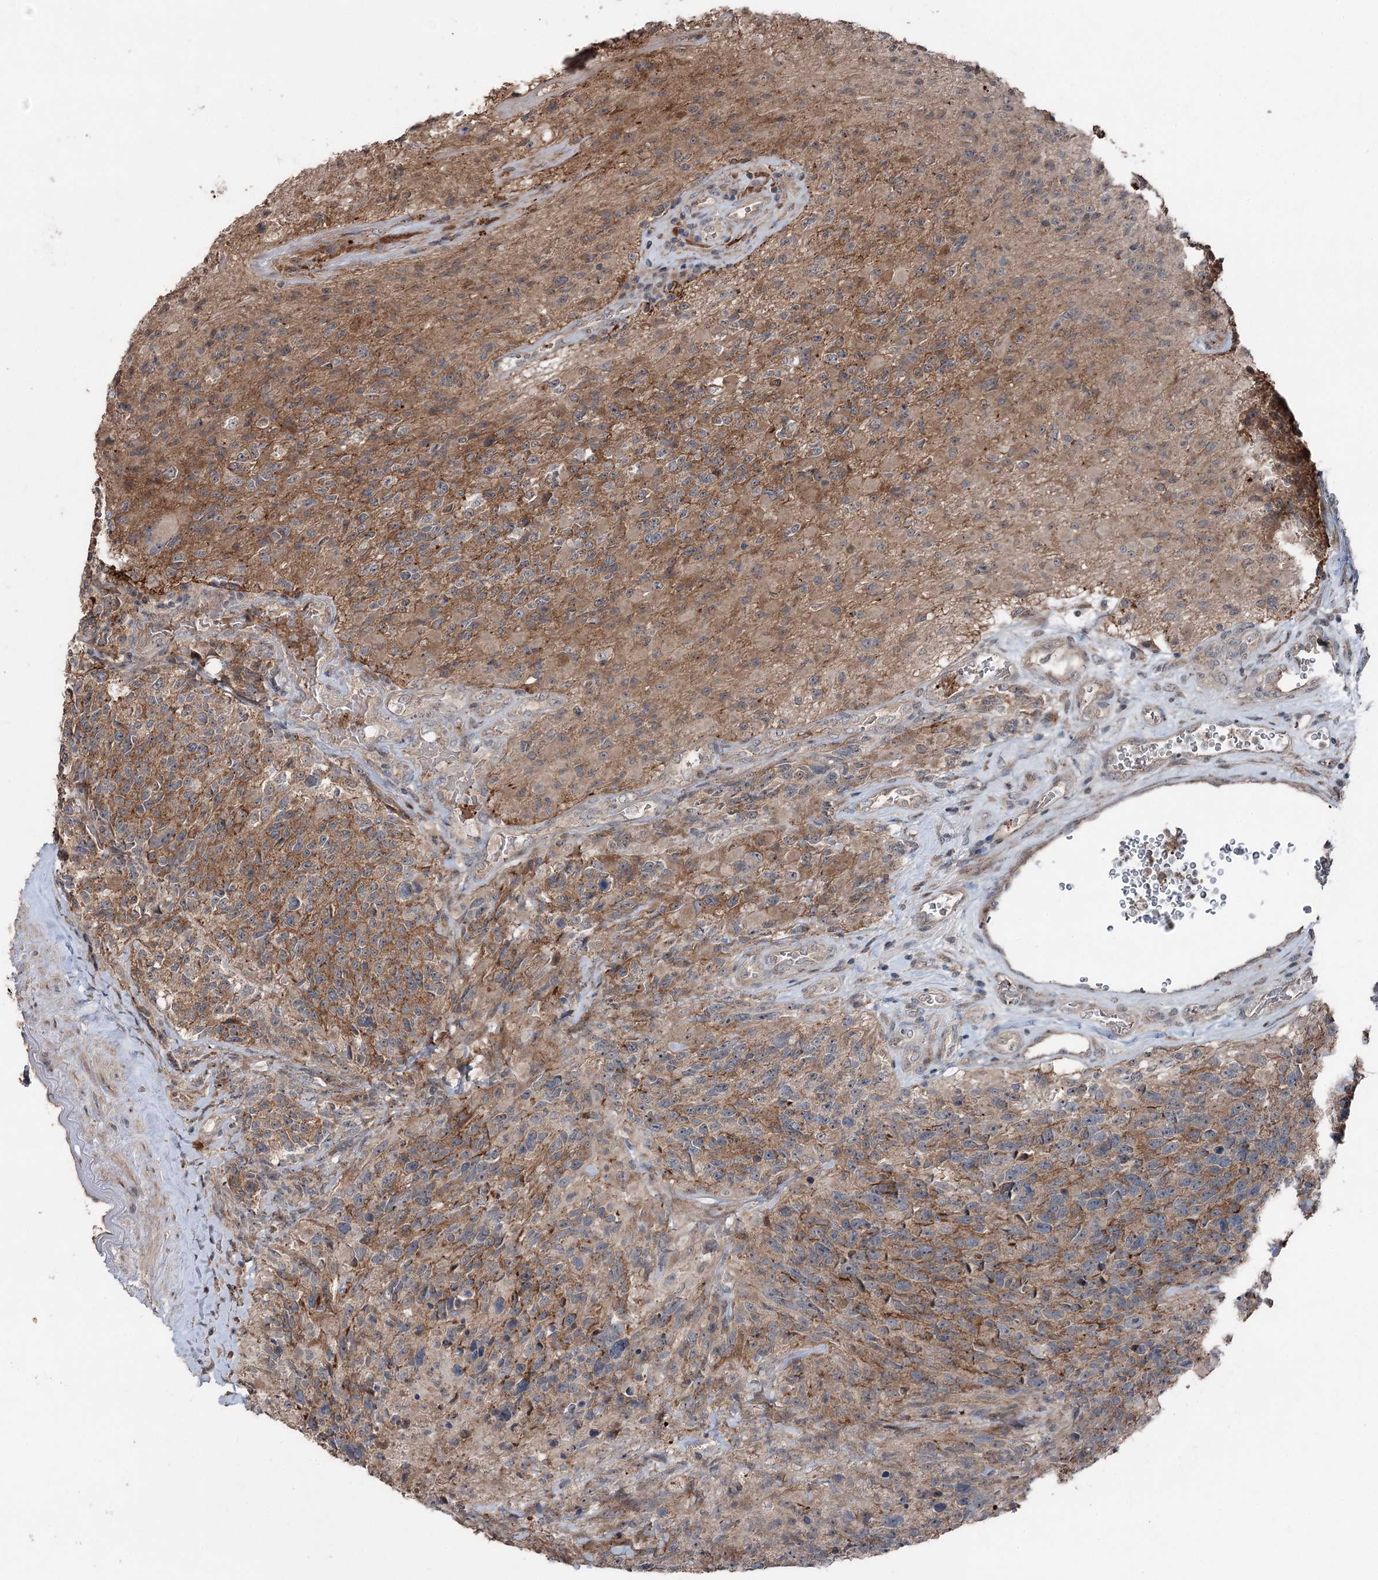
{"staining": {"intensity": "moderate", "quantity": "25%-75%", "location": "cytoplasmic/membranous"}, "tissue": "glioma", "cell_type": "Tumor cells", "image_type": "cancer", "snomed": [{"axis": "morphology", "description": "Glioma, malignant, High grade"}, {"axis": "topography", "description": "Brain"}], "caption": "A photomicrograph of glioma stained for a protein shows moderate cytoplasmic/membranous brown staining in tumor cells.", "gene": "MAPK8IP2", "patient": {"sex": "male", "age": 76}}